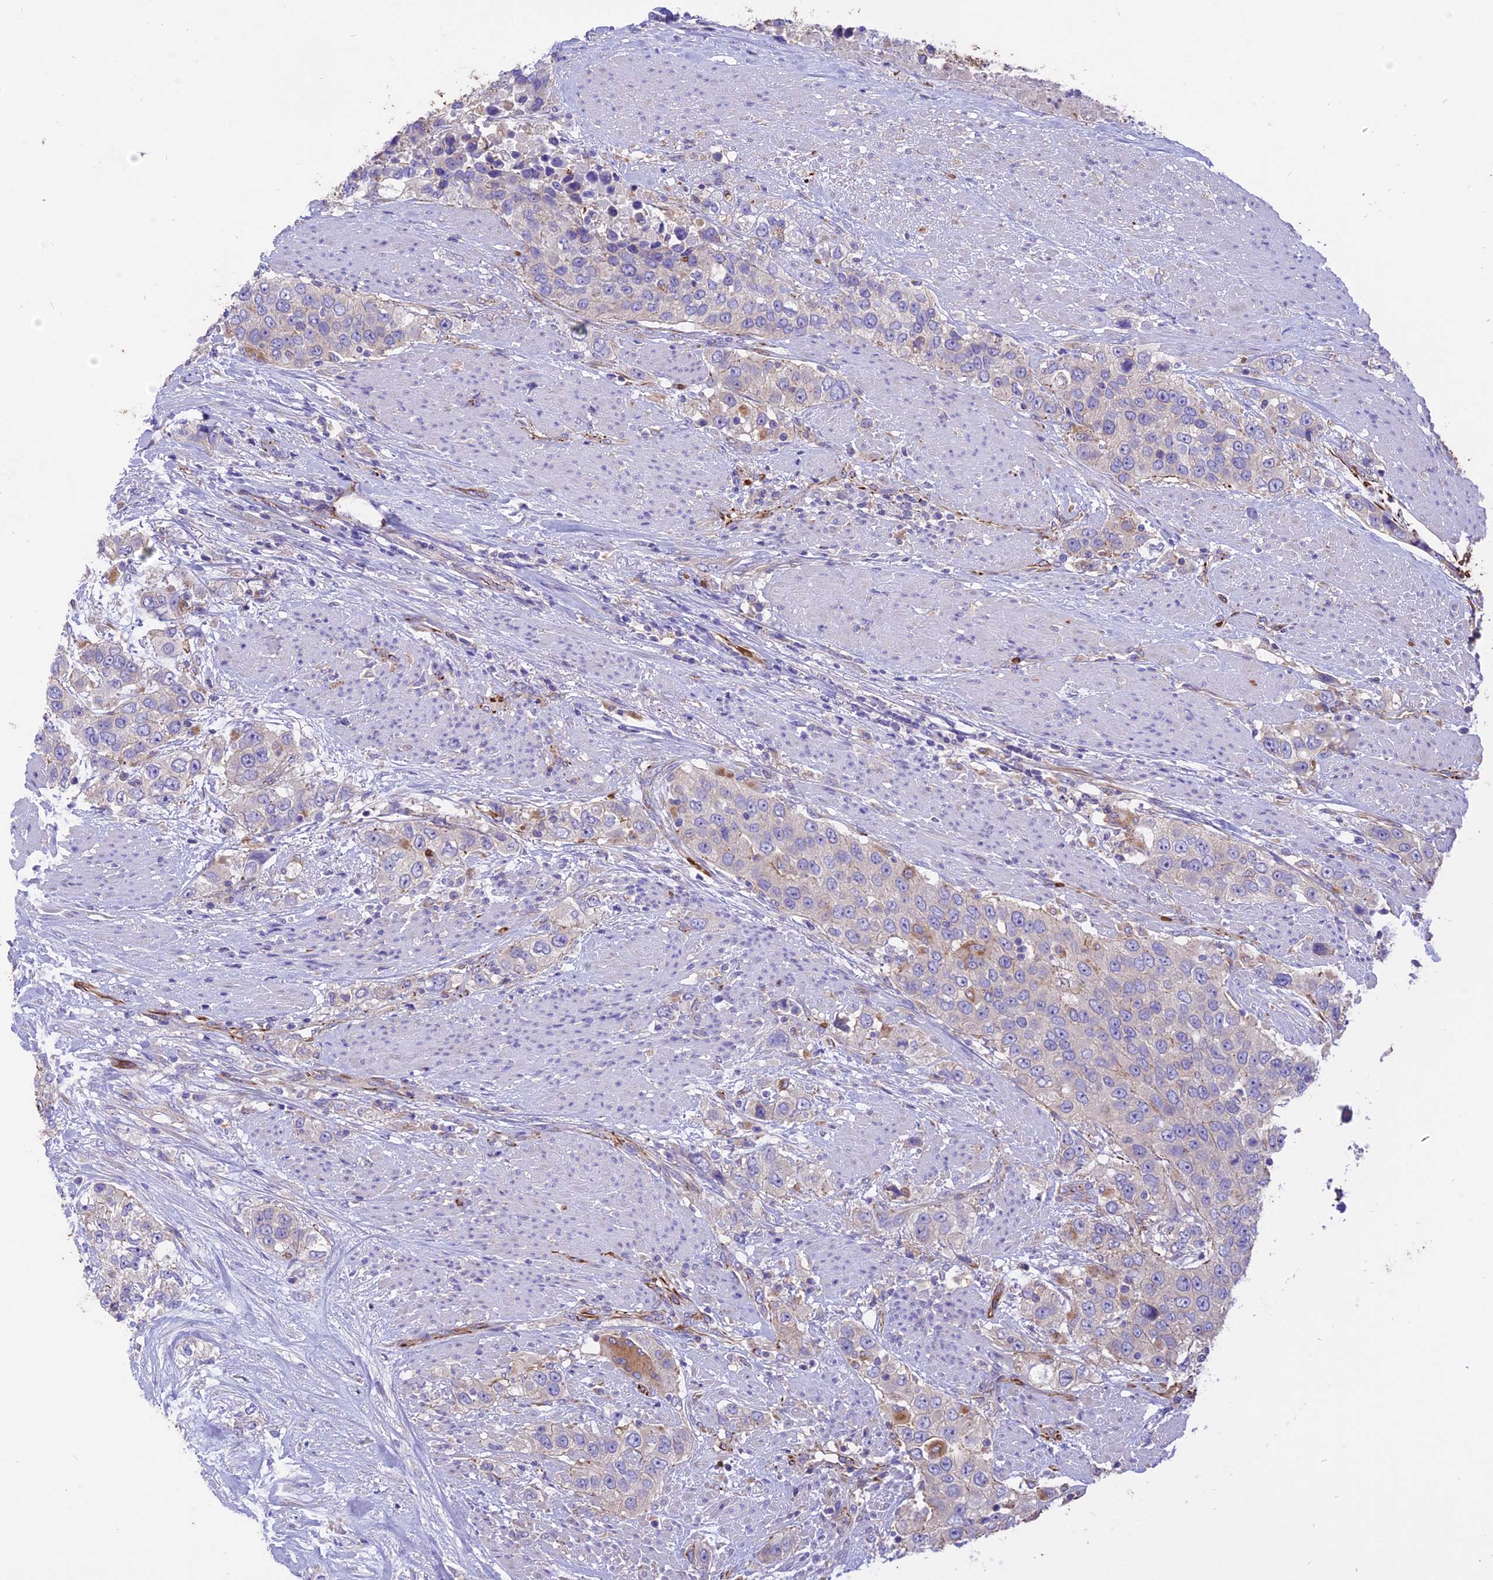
{"staining": {"intensity": "moderate", "quantity": "<25%", "location": "cytoplasmic/membranous"}, "tissue": "urothelial cancer", "cell_type": "Tumor cells", "image_type": "cancer", "snomed": [{"axis": "morphology", "description": "Urothelial carcinoma, High grade"}, {"axis": "topography", "description": "Urinary bladder"}], "caption": "Immunohistochemical staining of urothelial cancer reveals moderate cytoplasmic/membranous protein expression in about <25% of tumor cells.", "gene": "TTC4", "patient": {"sex": "female", "age": 80}}